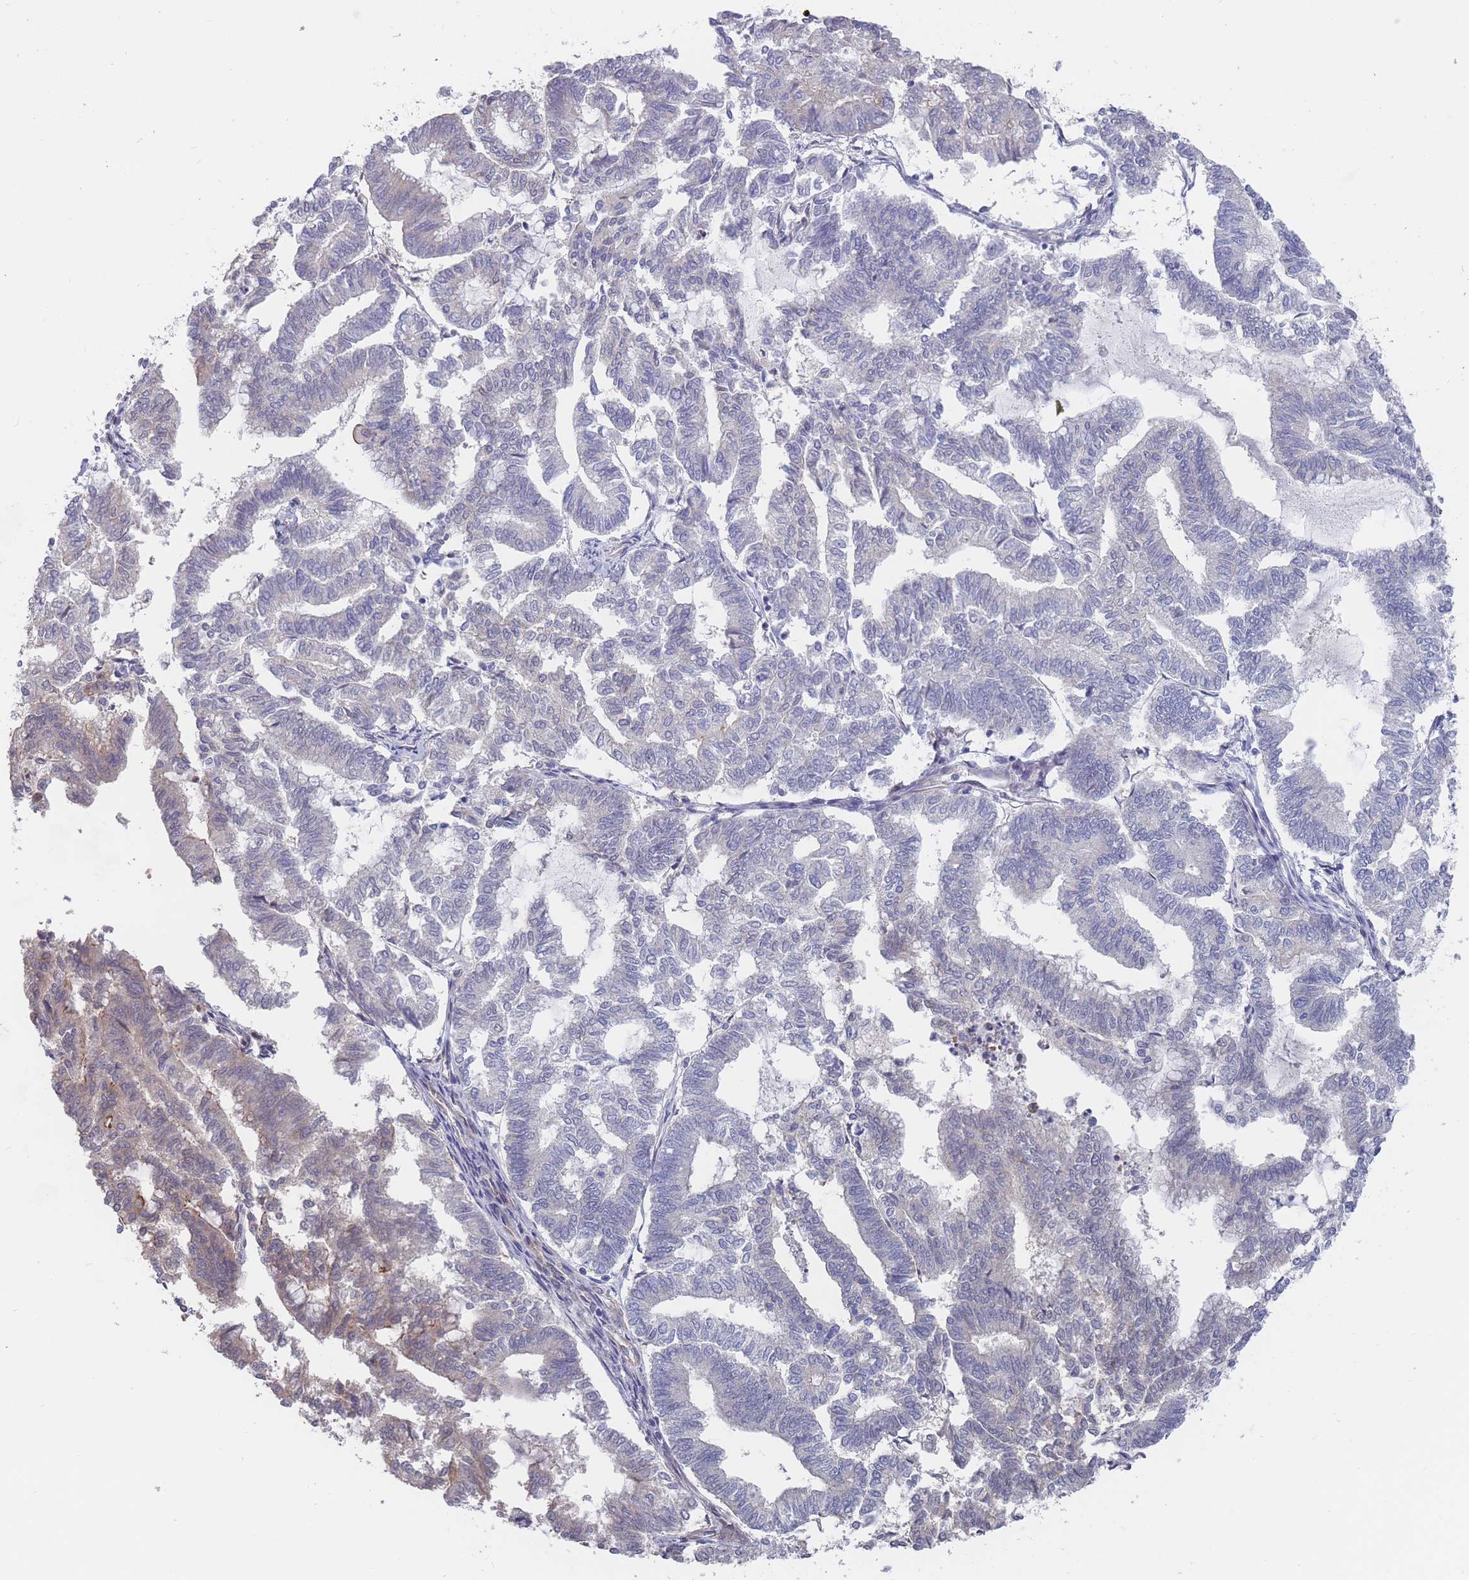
{"staining": {"intensity": "negative", "quantity": "none", "location": "none"}, "tissue": "endometrial cancer", "cell_type": "Tumor cells", "image_type": "cancer", "snomed": [{"axis": "morphology", "description": "Adenocarcinoma, NOS"}, {"axis": "topography", "description": "Endometrium"}], "caption": "The immunohistochemistry histopathology image has no significant positivity in tumor cells of adenocarcinoma (endometrial) tissue. (Brightfield microscopy of DAB immunohistochemistry (IHC) at high magnification).", "gene": "SLC1A6", "patient": {"sex": "female", "age": 79}}